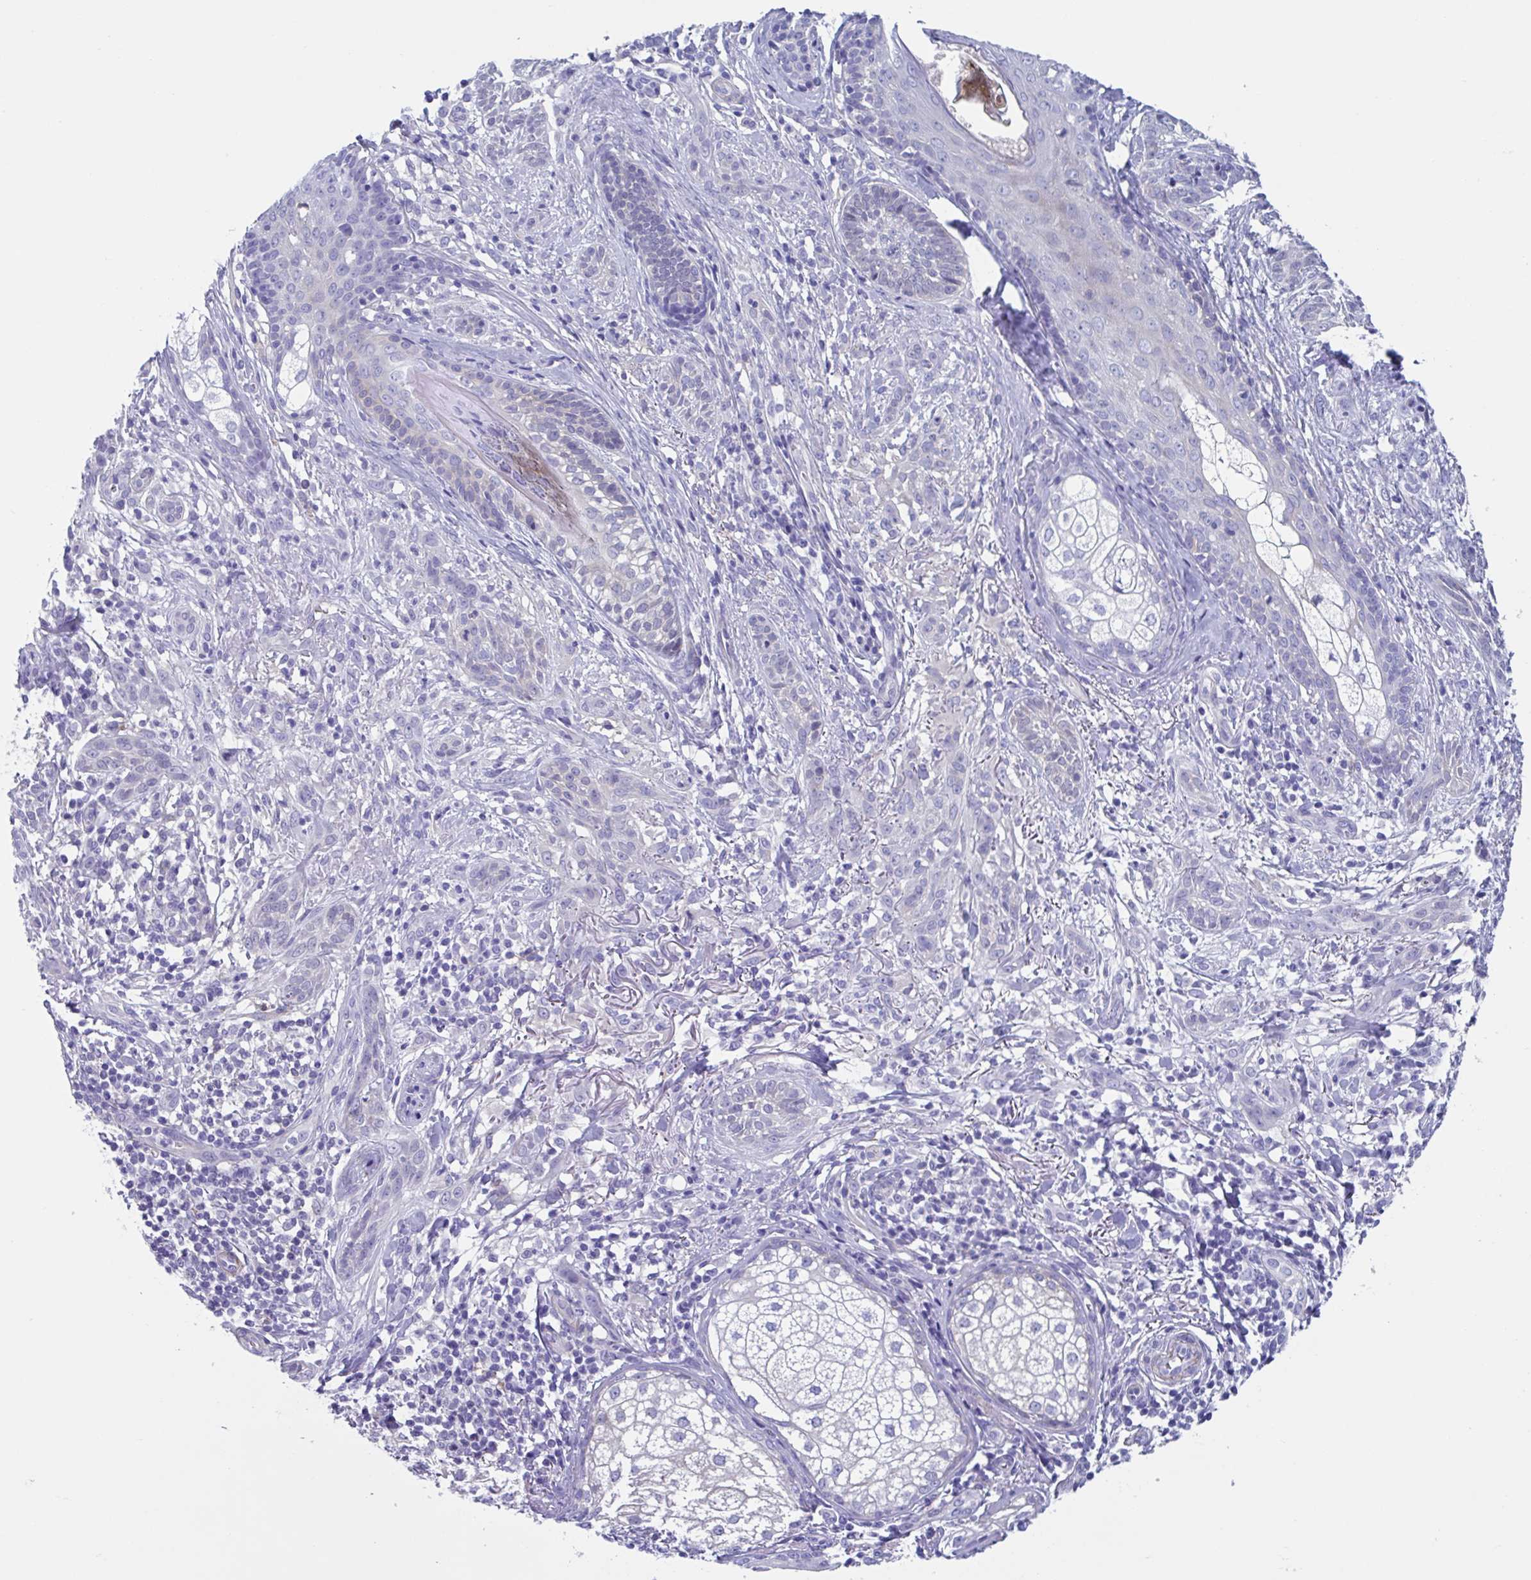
{"staining": {"intensity": "negative", "quantity": "none", "location": "none"}, "tissue": "skin cancer", "cell_type": "Tumor cells", "image_type": "cancer", "snomed": [{"axis": "morphology", "description": "Basal cell carcinoma"}, {"axis": "topography", "description": "Skin"}], "caption": "Immunohistochemical staining of skin cancer (basal cell carcinoma) exhibits no significant positivity in tumor cells.", "gene": "LPIN3", "patient": {"sex": "male", "age": 75}}